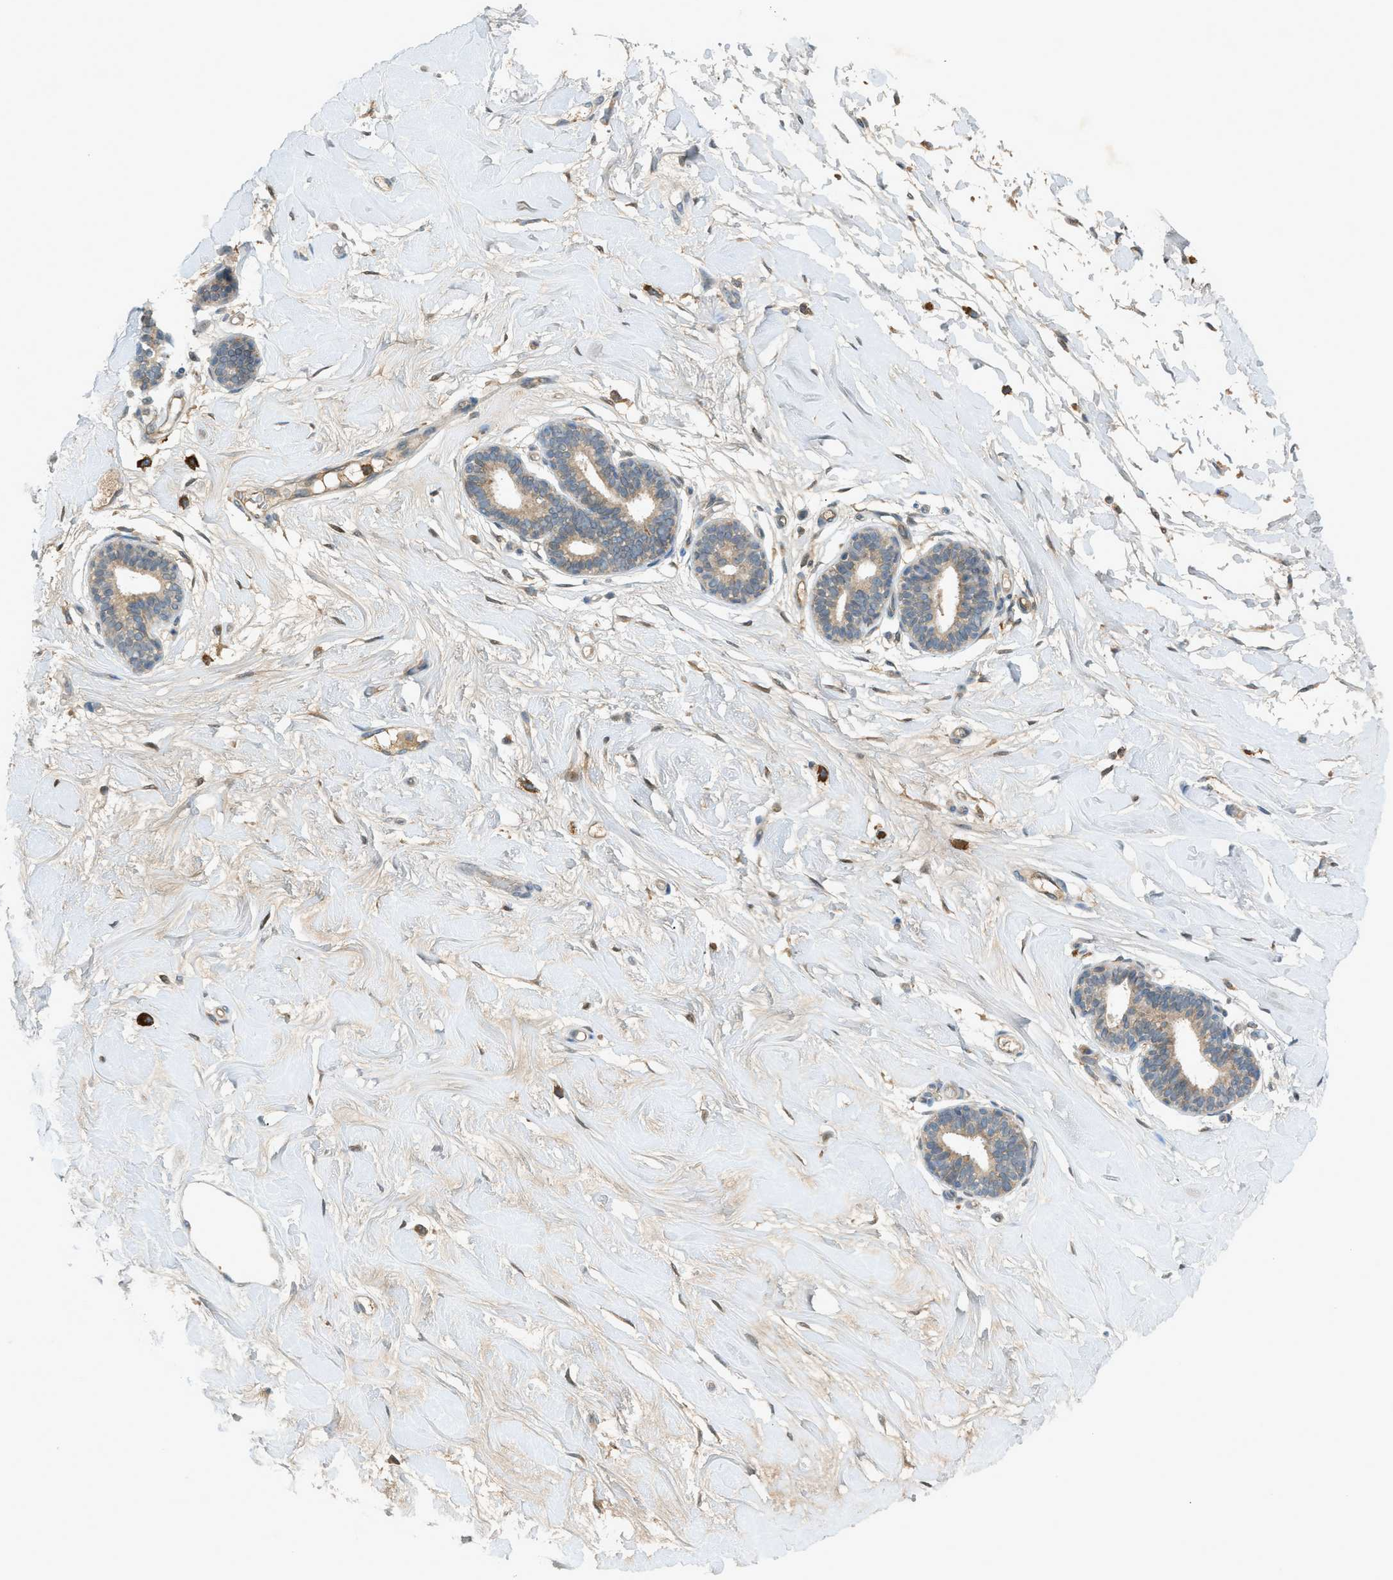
{"staining": {"intensity": "negative", "quantity": "none", "location": "none"}, "tissue": "breast", "cell_type": "Adipocytes", "image_type": "normal", "snomed": [{"axis": "morphology", "description": "Normal tissue, NOS"}, {"axis": "morphology", "description": "Lobular carcinoma"}, {"axis": "topography", "description": "Breast"}], "caption": "High power microscopy image of an immunohistochemistry (IHC) image of normal breast, revealing no significant staining in adipocytes.", "gene": "DYRK1A", "patient": {"sex": "female", "age": 59}}